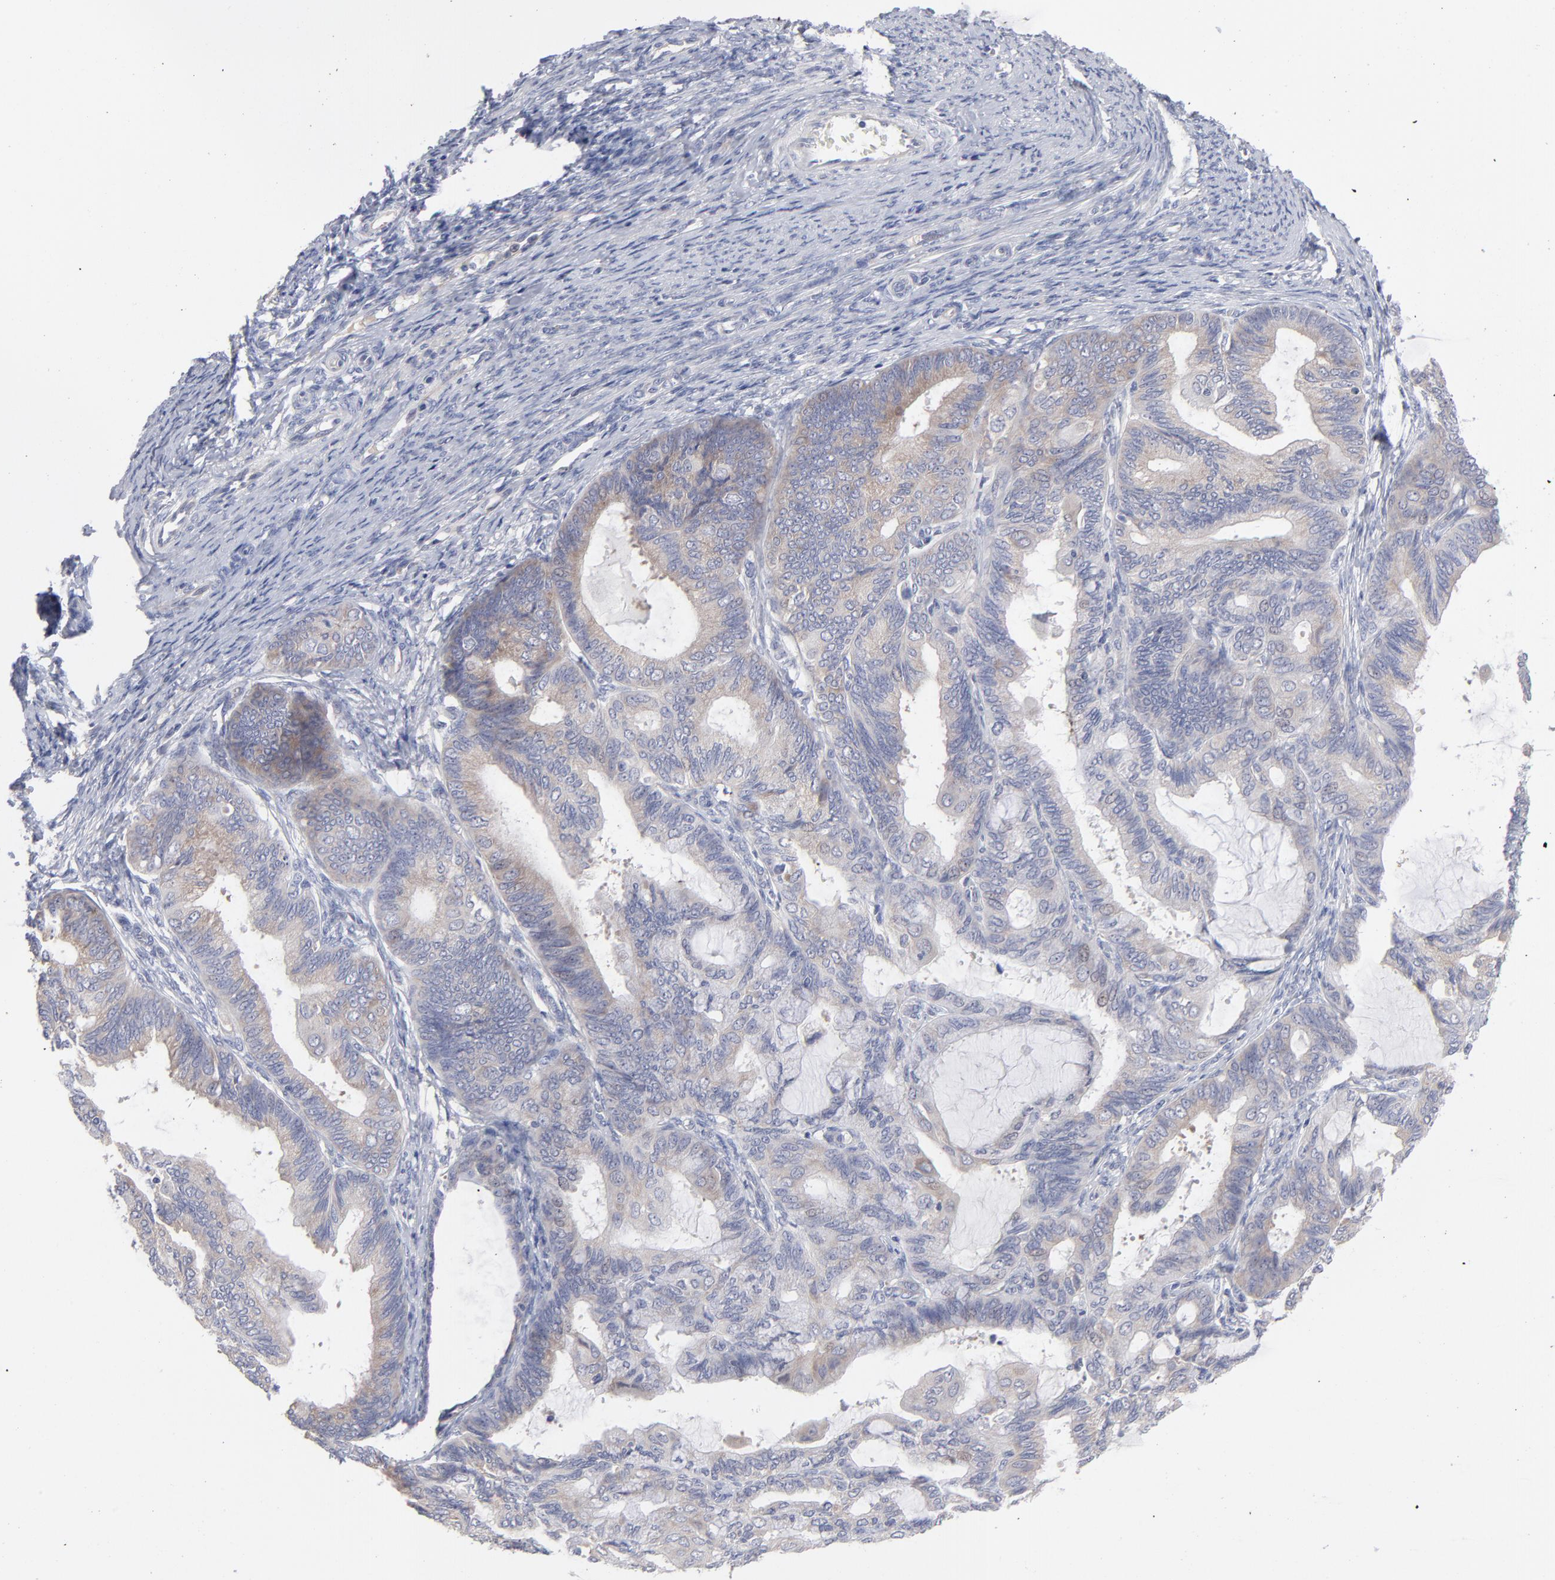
{"staining": {"intensity": "weak", "quantity": "25%-75%", "location": "cytoplasmic/membranous"}, "tissue": "endometrial cancer", "cell_type": "Tumor cells", "image_type": "cancer", "snomed": [{"axis": "morphology", "description": "Adenocarcinoma, NOS"}, {"axis": "topography", "description": "Endometrium"}], "caption": "Human endometrial cancer (adenocarcinoma) stained with a protein marker displays weak staining in tumor cells.", "gene": "RPS24", "patient": {"sex": "female", "age": 63}}